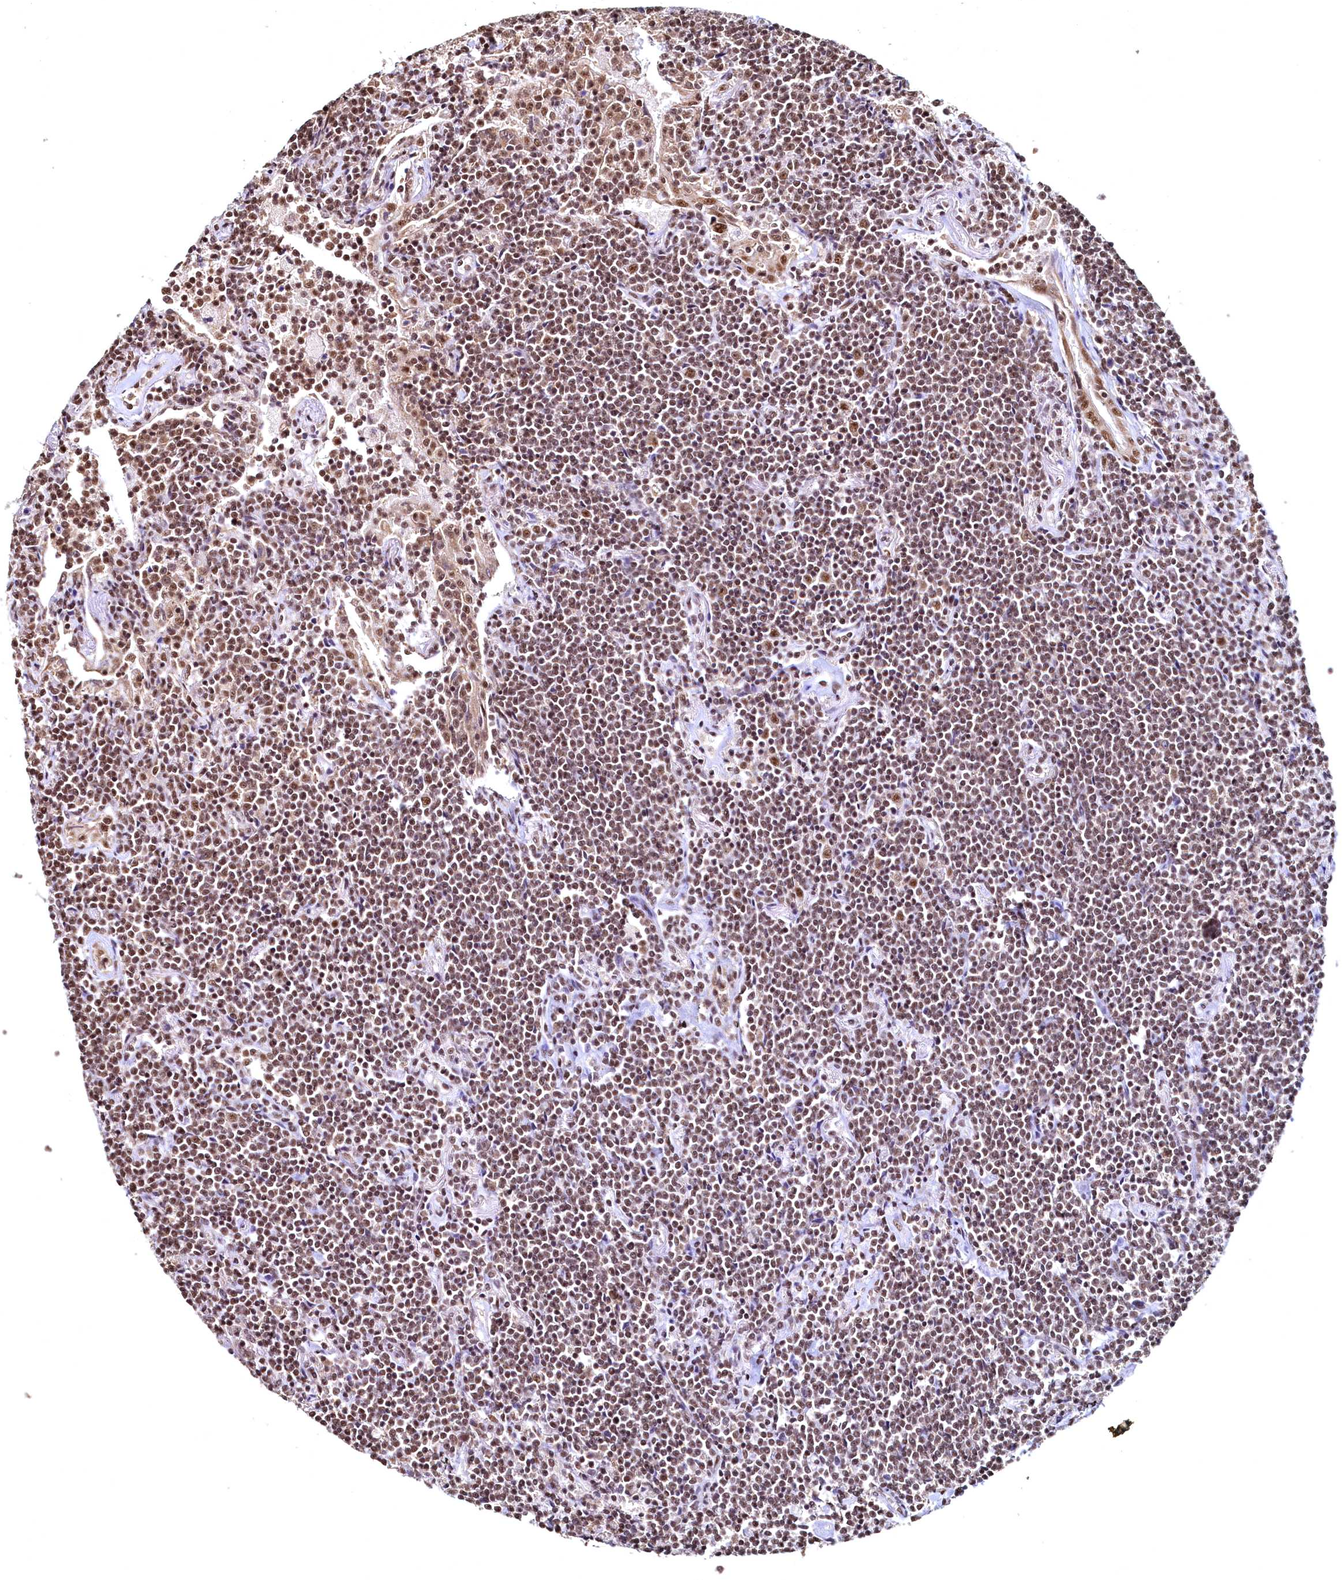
{"staining": {"intensity": "moderate", "quantity": ">75%", "location": "nuclear"}, "tissue": "lymphoma", "cell_type": "Tumor cells", "image_type": "cancer", "snomed": [{"axis": "morphology", "description": "Malignant lymphoma, non-Hodgkin's type, Low grade"}, {"axis": "topography", "description": "Lung"}], "caption": "Protein staining of low-grade malignant lymphoma, non-Hodgkin's type tissue demonstrates moderate nuclear expression in approximately >75% of tumor cells.", "gene": "RSRC2", "patient": {"sex": "female", "age": 71}}